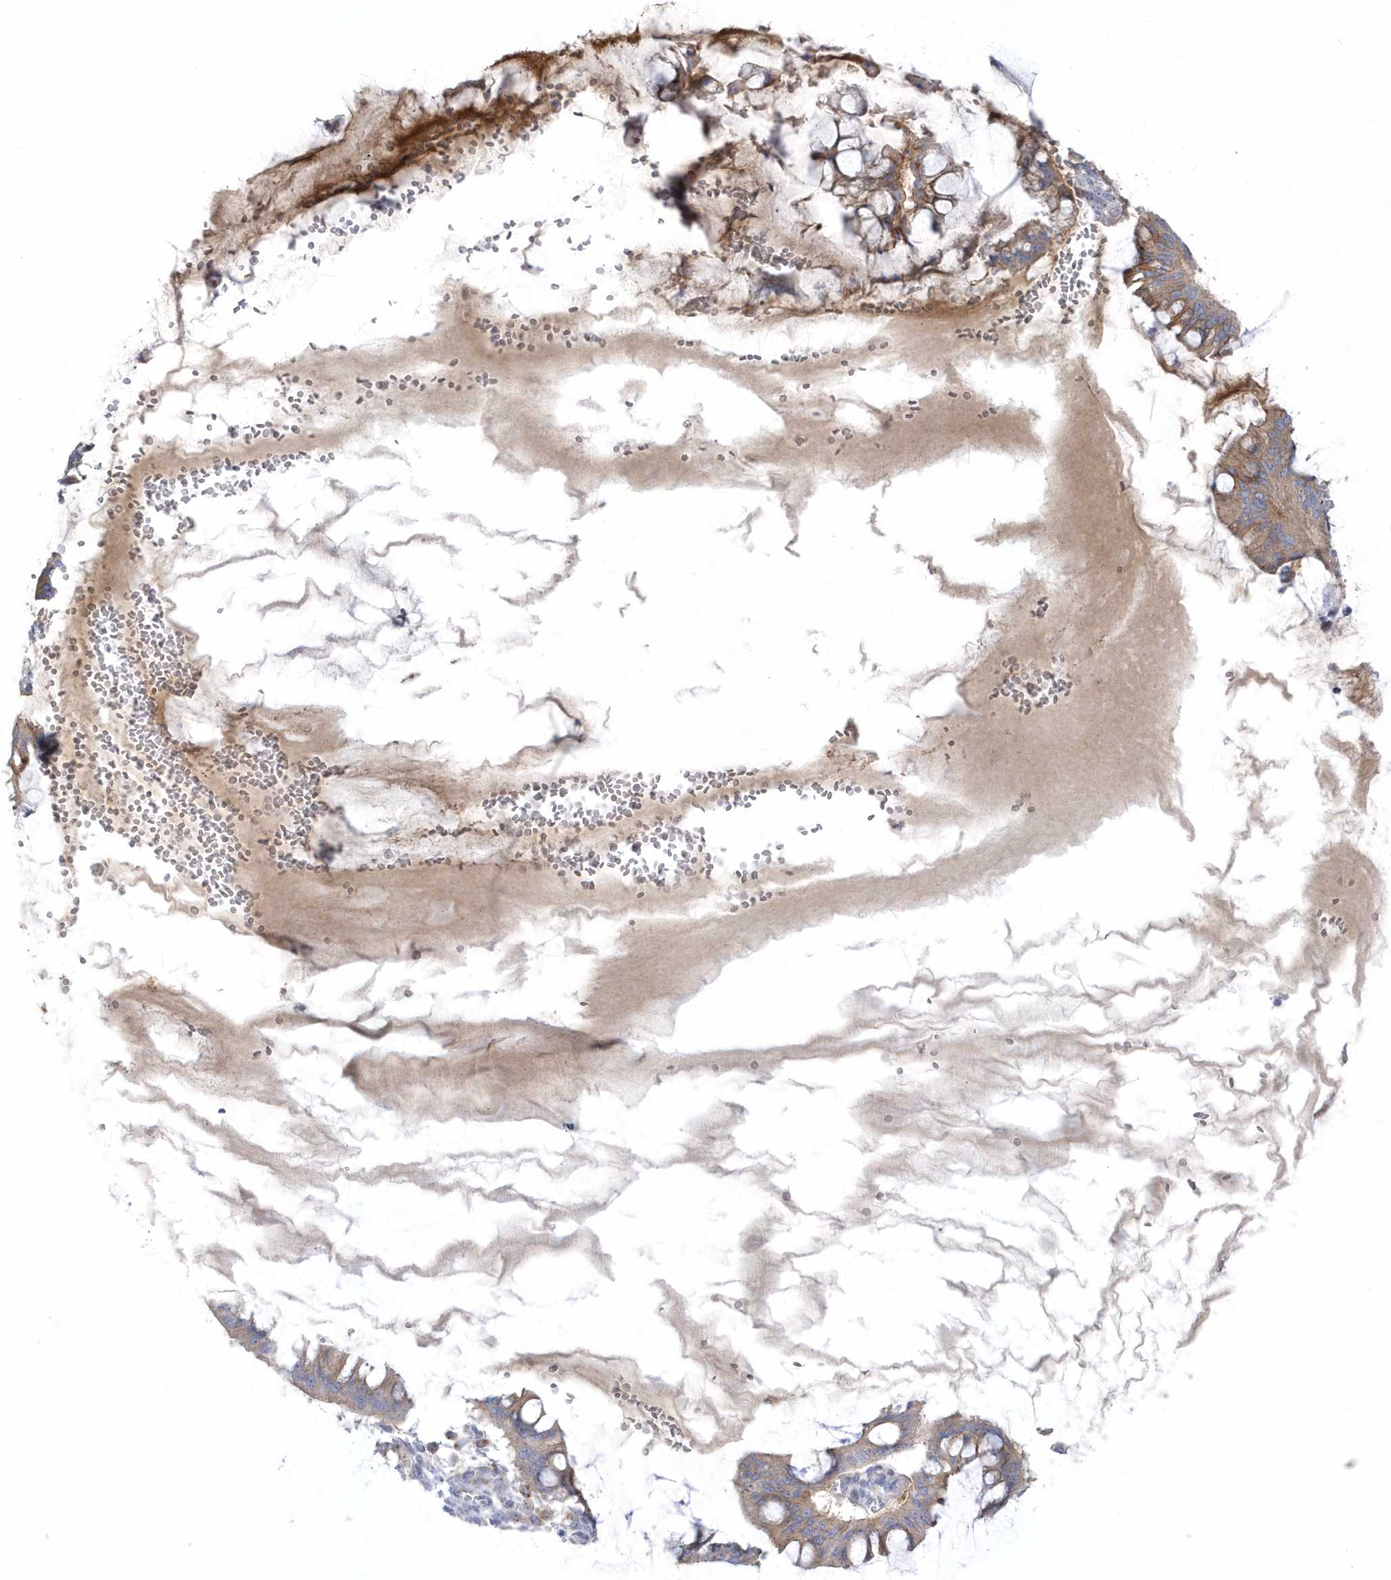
{"staining": {"intensity": "moderate", "quantity": ">75%", "location": "cytoplasmic/membranous"}, "tissue": "ovarian cancer", "cell_type": "Tumor cells", "image_type": "cancer", "snomed": [{"axis": "morphology", "description": "Cystadenocarcinoma, mucinous, NOS"}, {"axis": "topography", "description": "Ovary"}], "caption": "Immunohistochemical staining of human ovarian cancer reveals medium levels of moderate cytoplasmic/membranous protein positivity in about >75% of tumor cells.", "gene": "SEMA3D", "patient": {"sex": "female", "age": 73}}